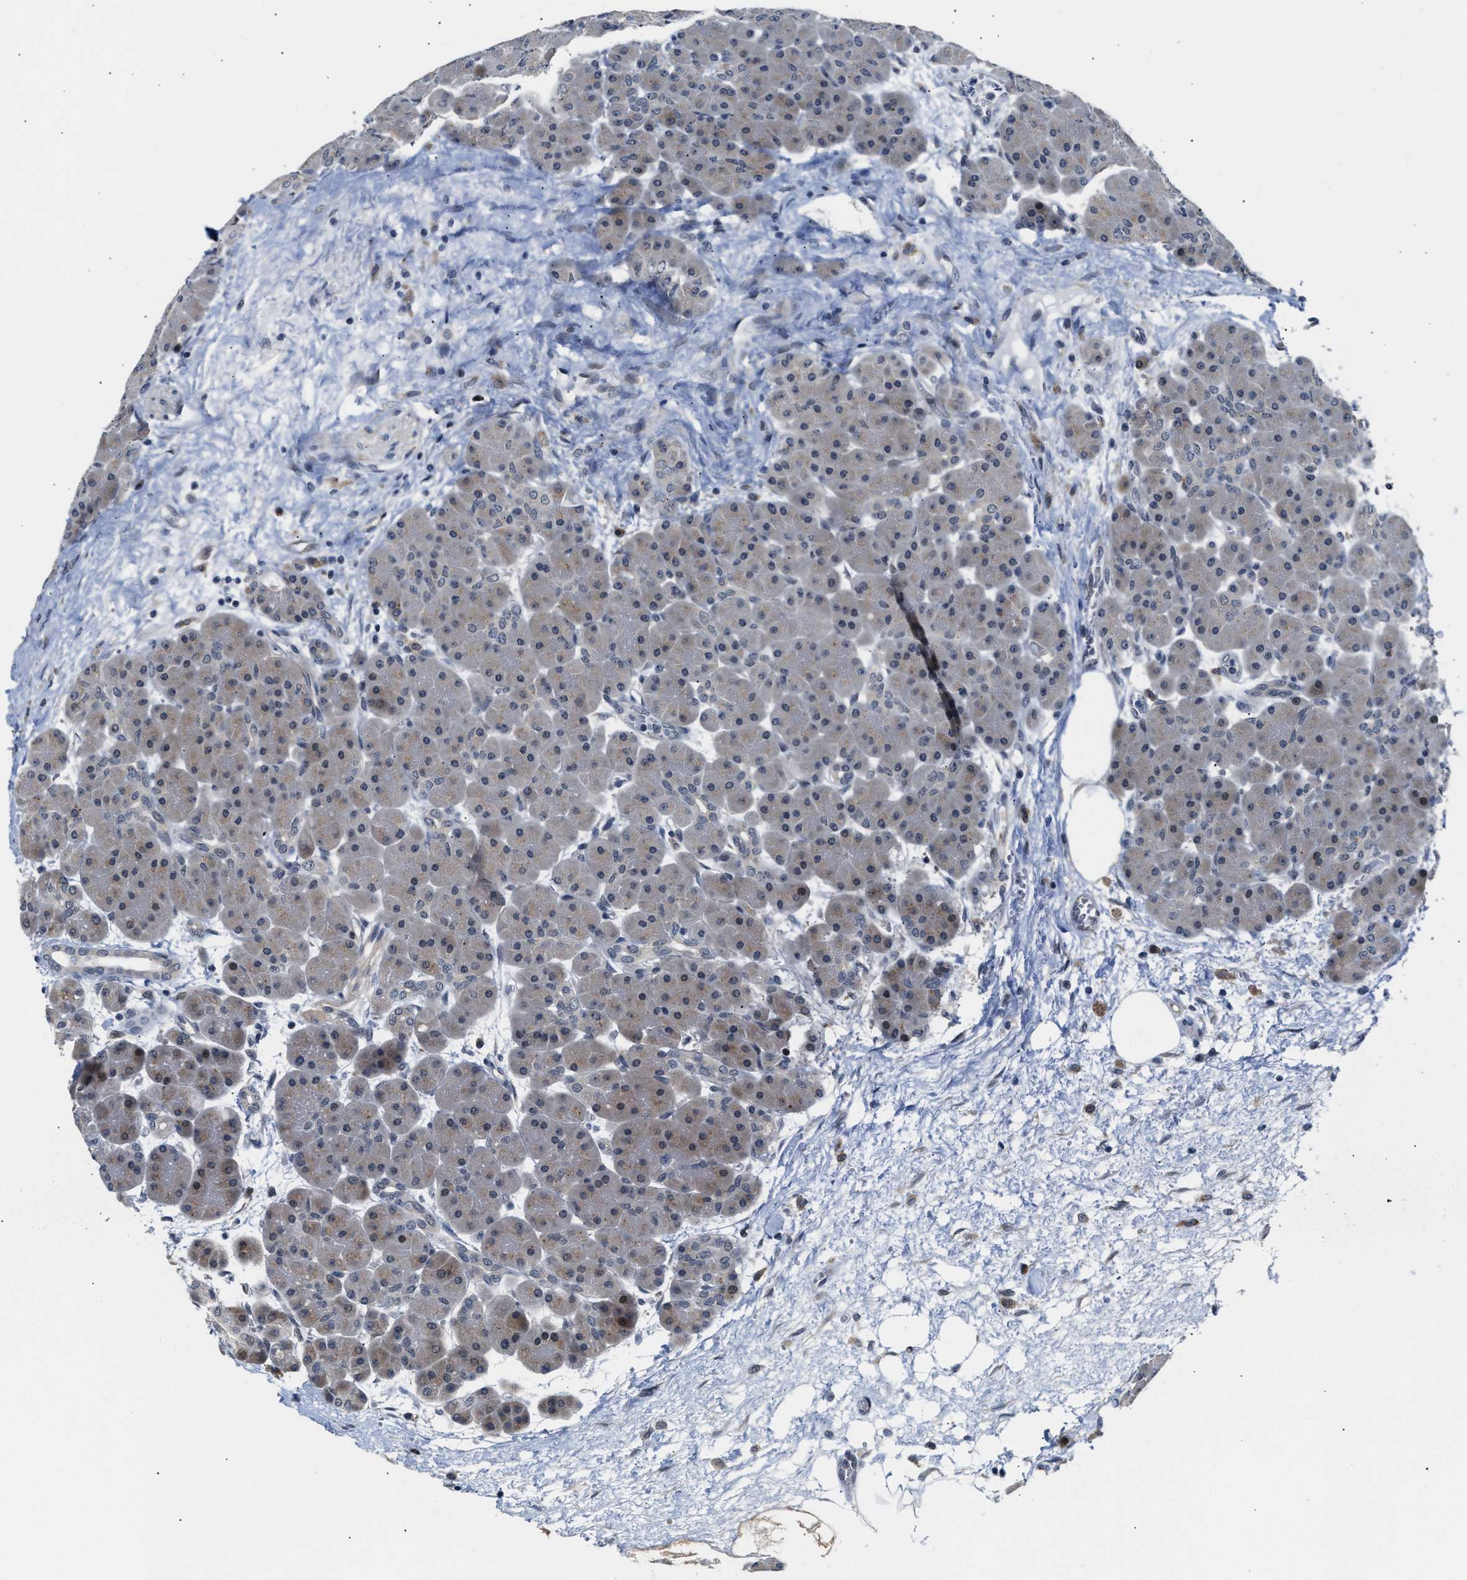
{"staining": {"intensity": "moderate", "quantity": "25%-75%", "location": "cytoplasmic/membranous,nuclear"}, "tissue": "pancreas", "cell_type": "Exocrine glandular cells", "image_type": "normal", "snomed": [{"axis": "morphology", "description": "Normal tissue, NOS"}, {"axis": "topography", "description": "Pancreas"}], "caption": "Immunohistochemical staining of normal pancreas exhibits medium levels of moderate cytoplasmic/membranous,nuclear positivity in approximately 25%-75% of exocrine glandular cells.", "gene": "PPM1H", "patient": {"sex": "male", "age": 66}}